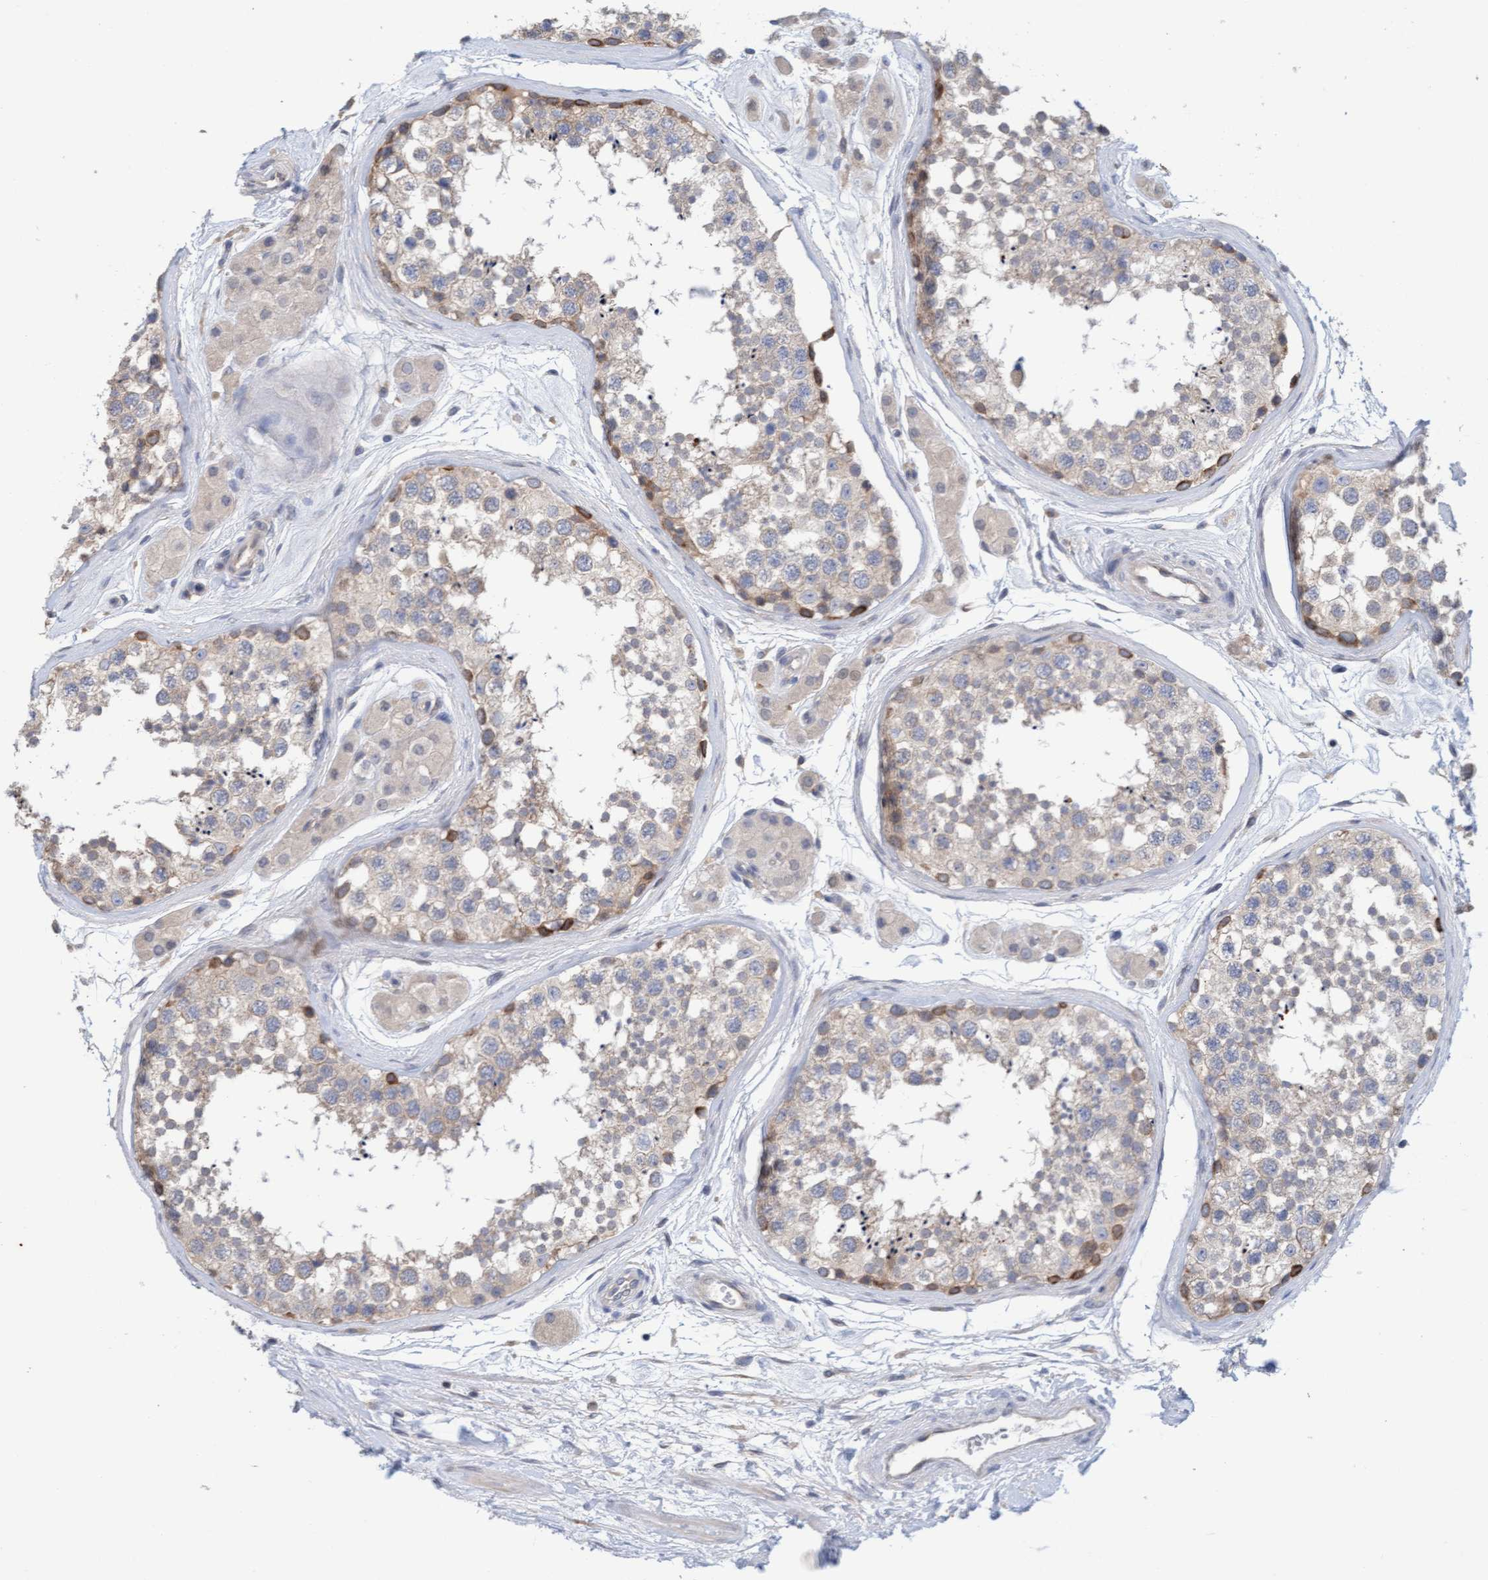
{"staining": {"intensity": "moderate", "quantity": "<25%", "location": "cytoplasmic/membranous"}, "tissue": "testis", "cell_type": "Cells in seminiferous ducts", "image_type": "normal", "snomed": [{"axis": "morphology", "description": "Normal tissue, NOS"}, {"axis": "topography", "description": "Testis"}], "caption": "Protein analysis of benign testis demonstrates moderate cytoplasmic/membranous expression in approximately <25% of cells in seminiferous ducts.", "gene": "MMP8", "patient": {"sex": "male", "age": 56}}